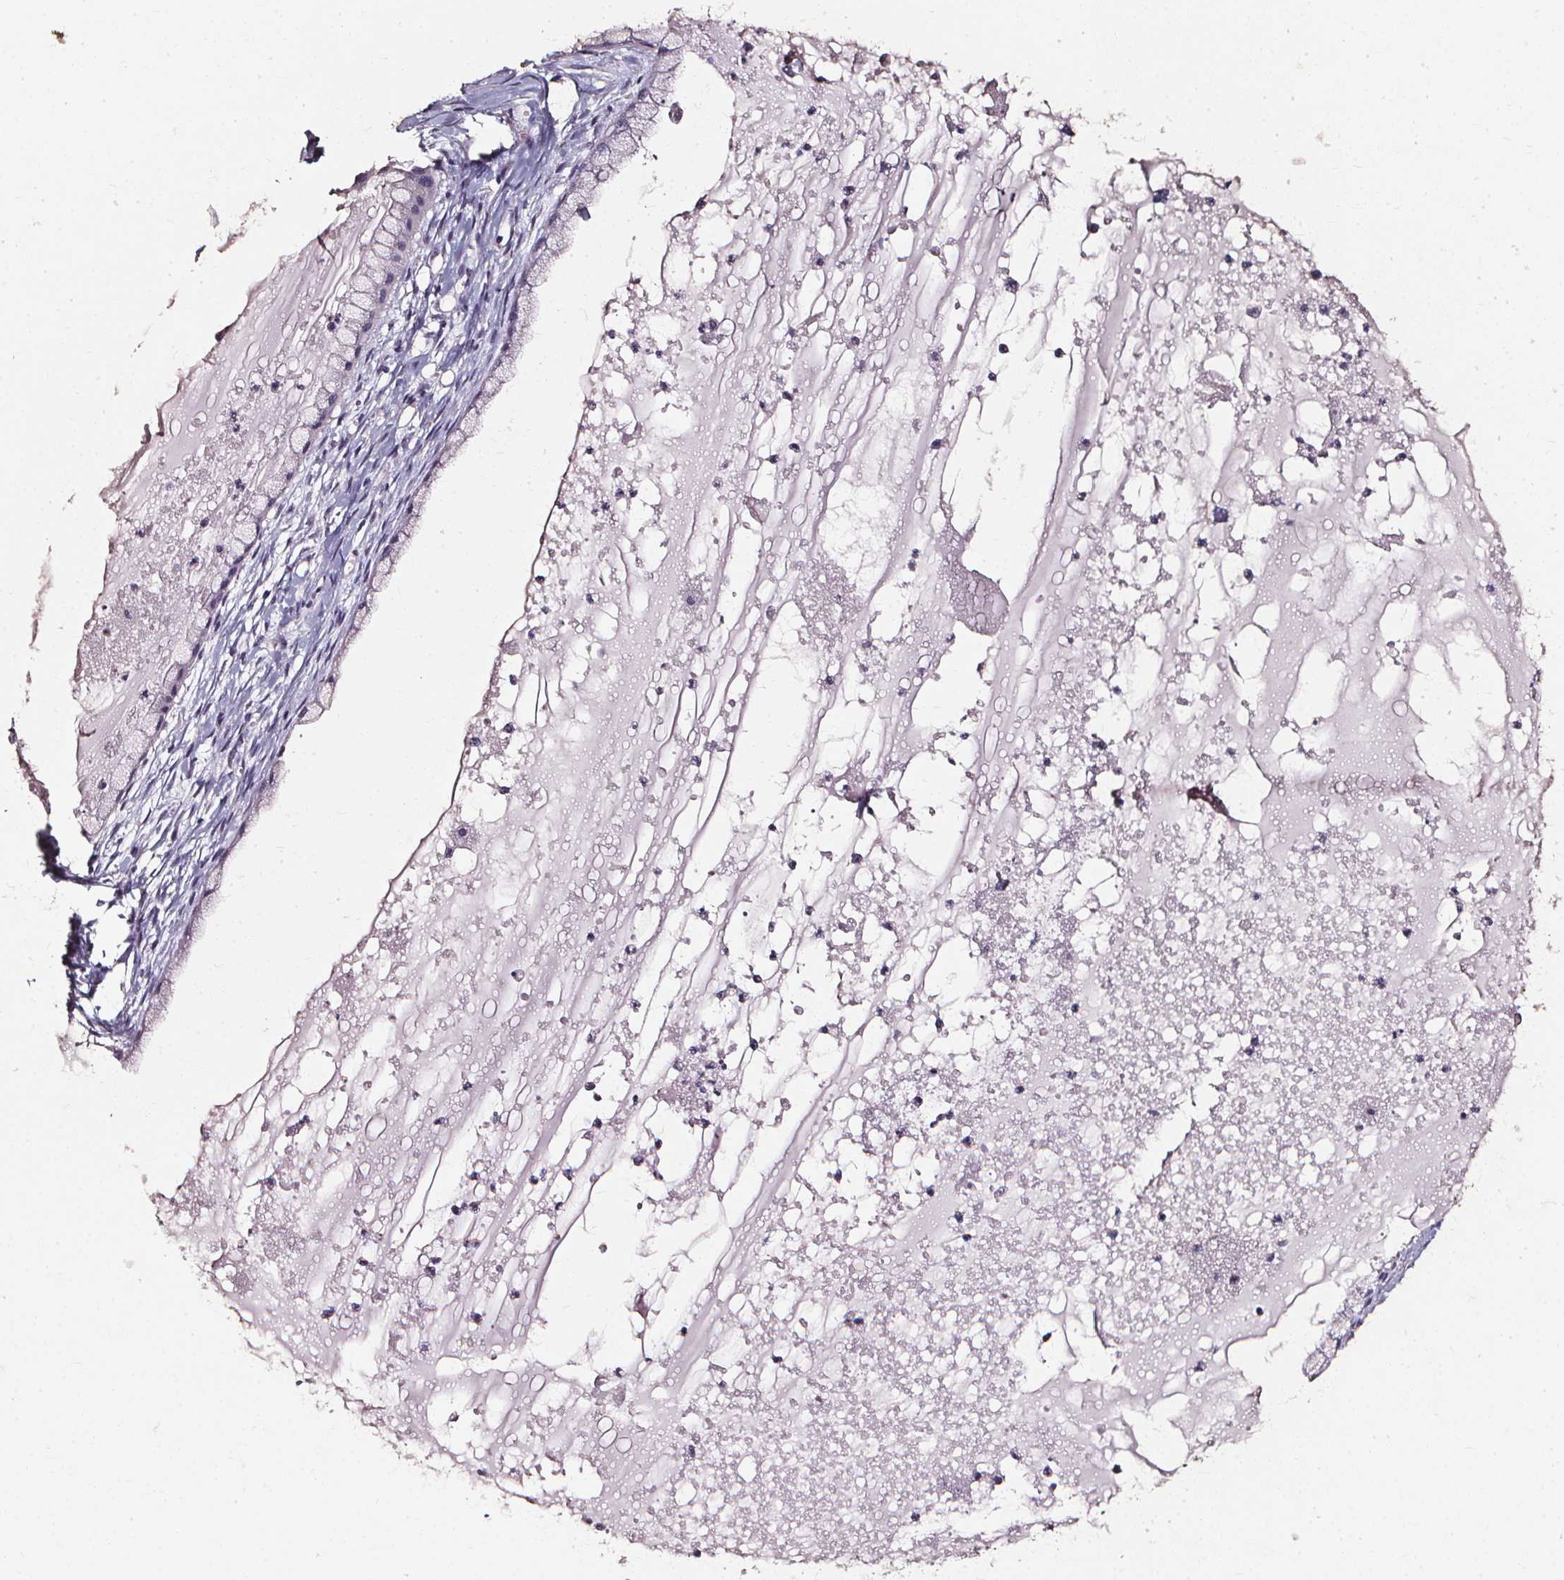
{"staining": {"intensity": "negative", "quantity": "none", "location": "none"}, "tissue": "ovarian cancer", "cell_type": "Tumor cells", "image_type": "cancer", "snomed": [{"axis": "morphology", "description": "Cystadenocarcinoma, mucinous, NOS"}, {"axis": "topography", "description": "Ovary"}], "caption": "This histopathology image is of ovarian cancer (mucinous cystadenocarcinoma) stained with immunohistochemistry to label a protein in brown with the nuclei are counter-stained blue. There is no positivity in tumor cells.", "gene": "DEFA5", "patient": {"sex": "female", "age": 41}}